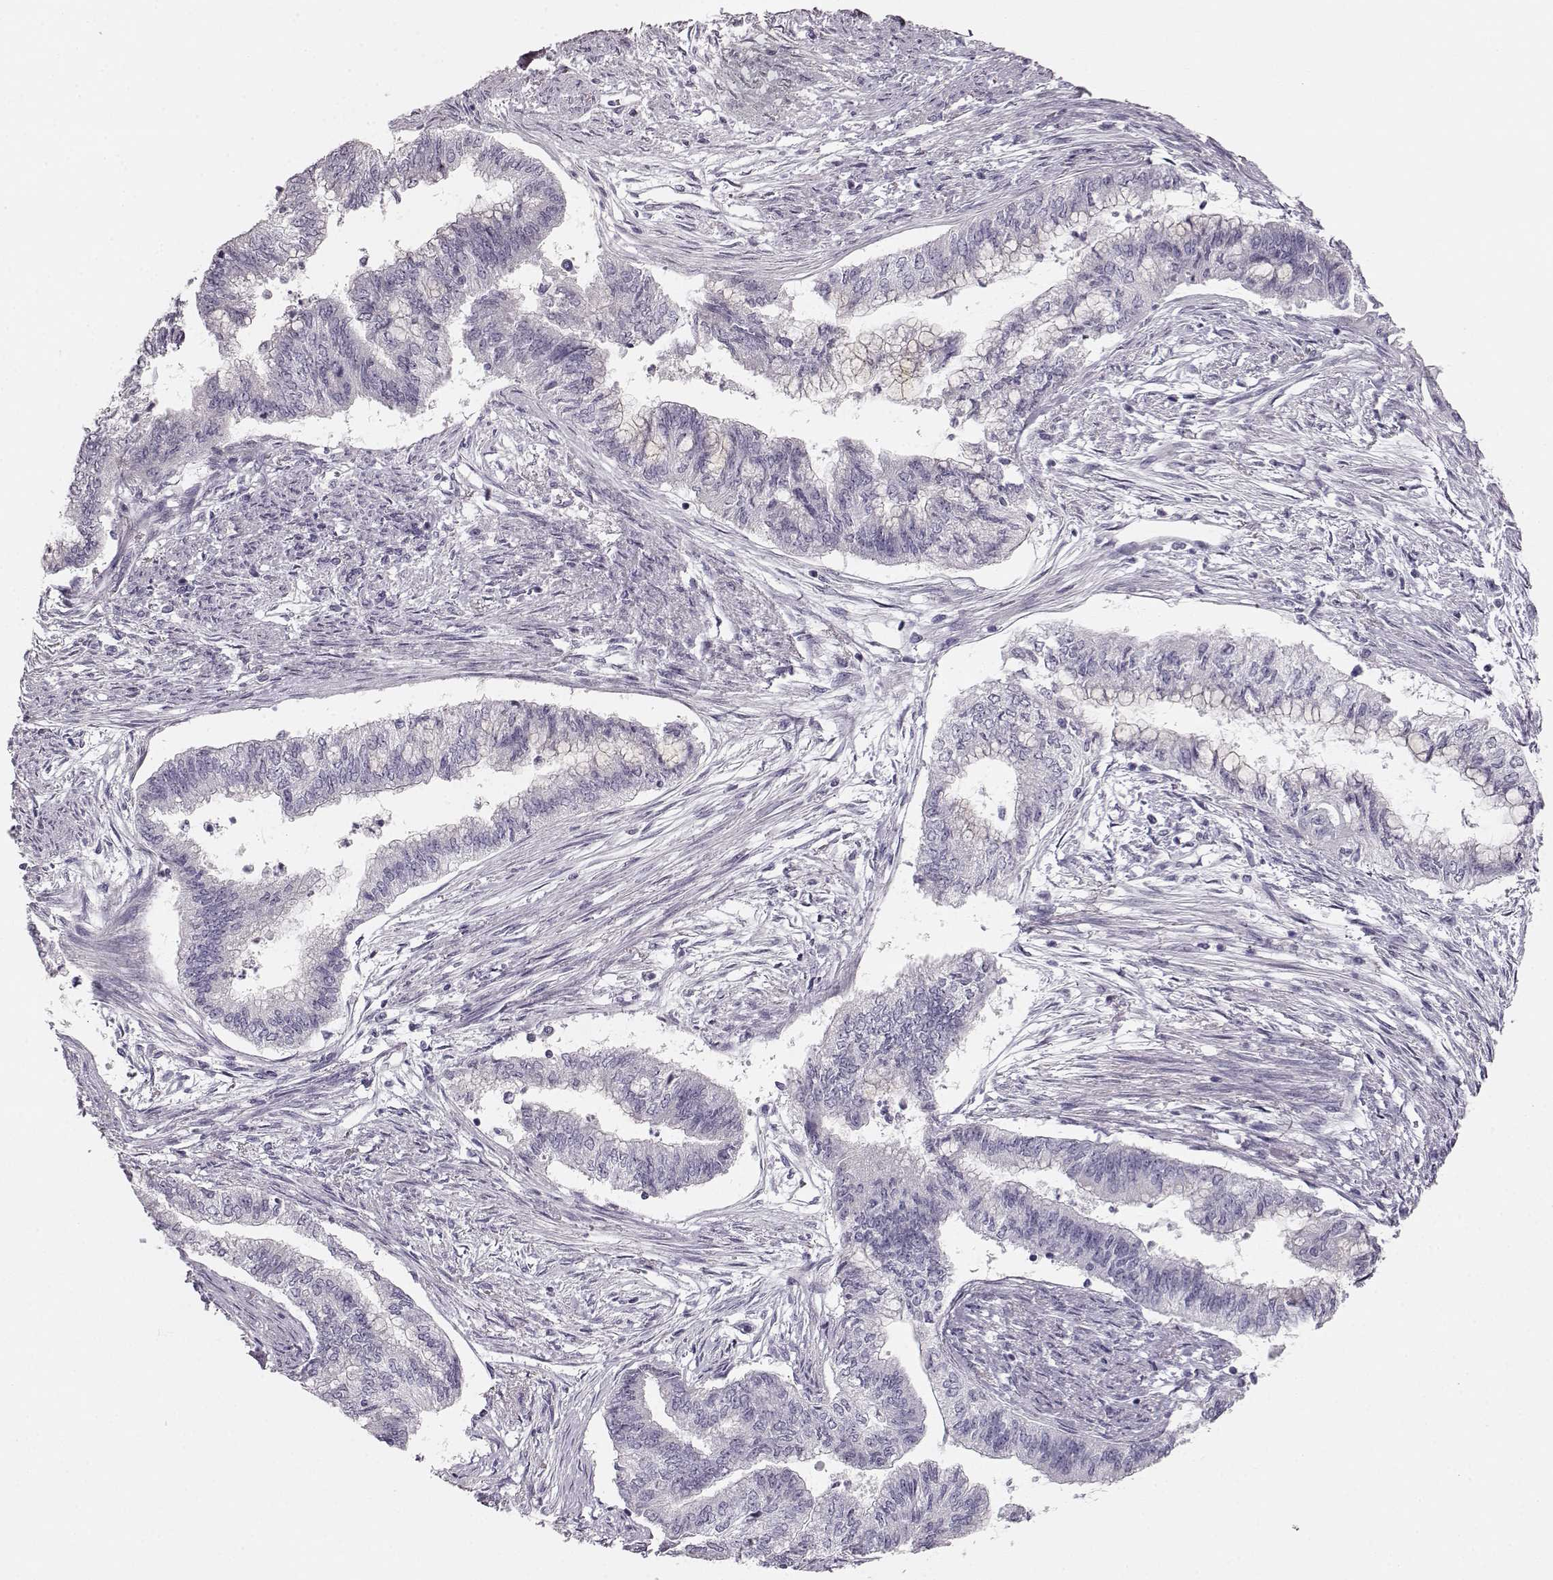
{"staining": {"intensity": "negative", "quantity": "none", "location": "none"}, "tissue": "endometrial cancer", "cell_type": "Tumor cells", "image_type": "cancer", "snomed": [{"axis": "morphology", "description": "Adenocarcinoma, NOS"}, {"axis": "topography", "description": "Endometrium"}], "caption": "A high-resolution micrograph shows IHC staining of endometrial adenocarcinoma, which displays no significant staining in tumor cells.", "gene": "KIAA0319", "patient": {"sex": "female", "age": 65}}